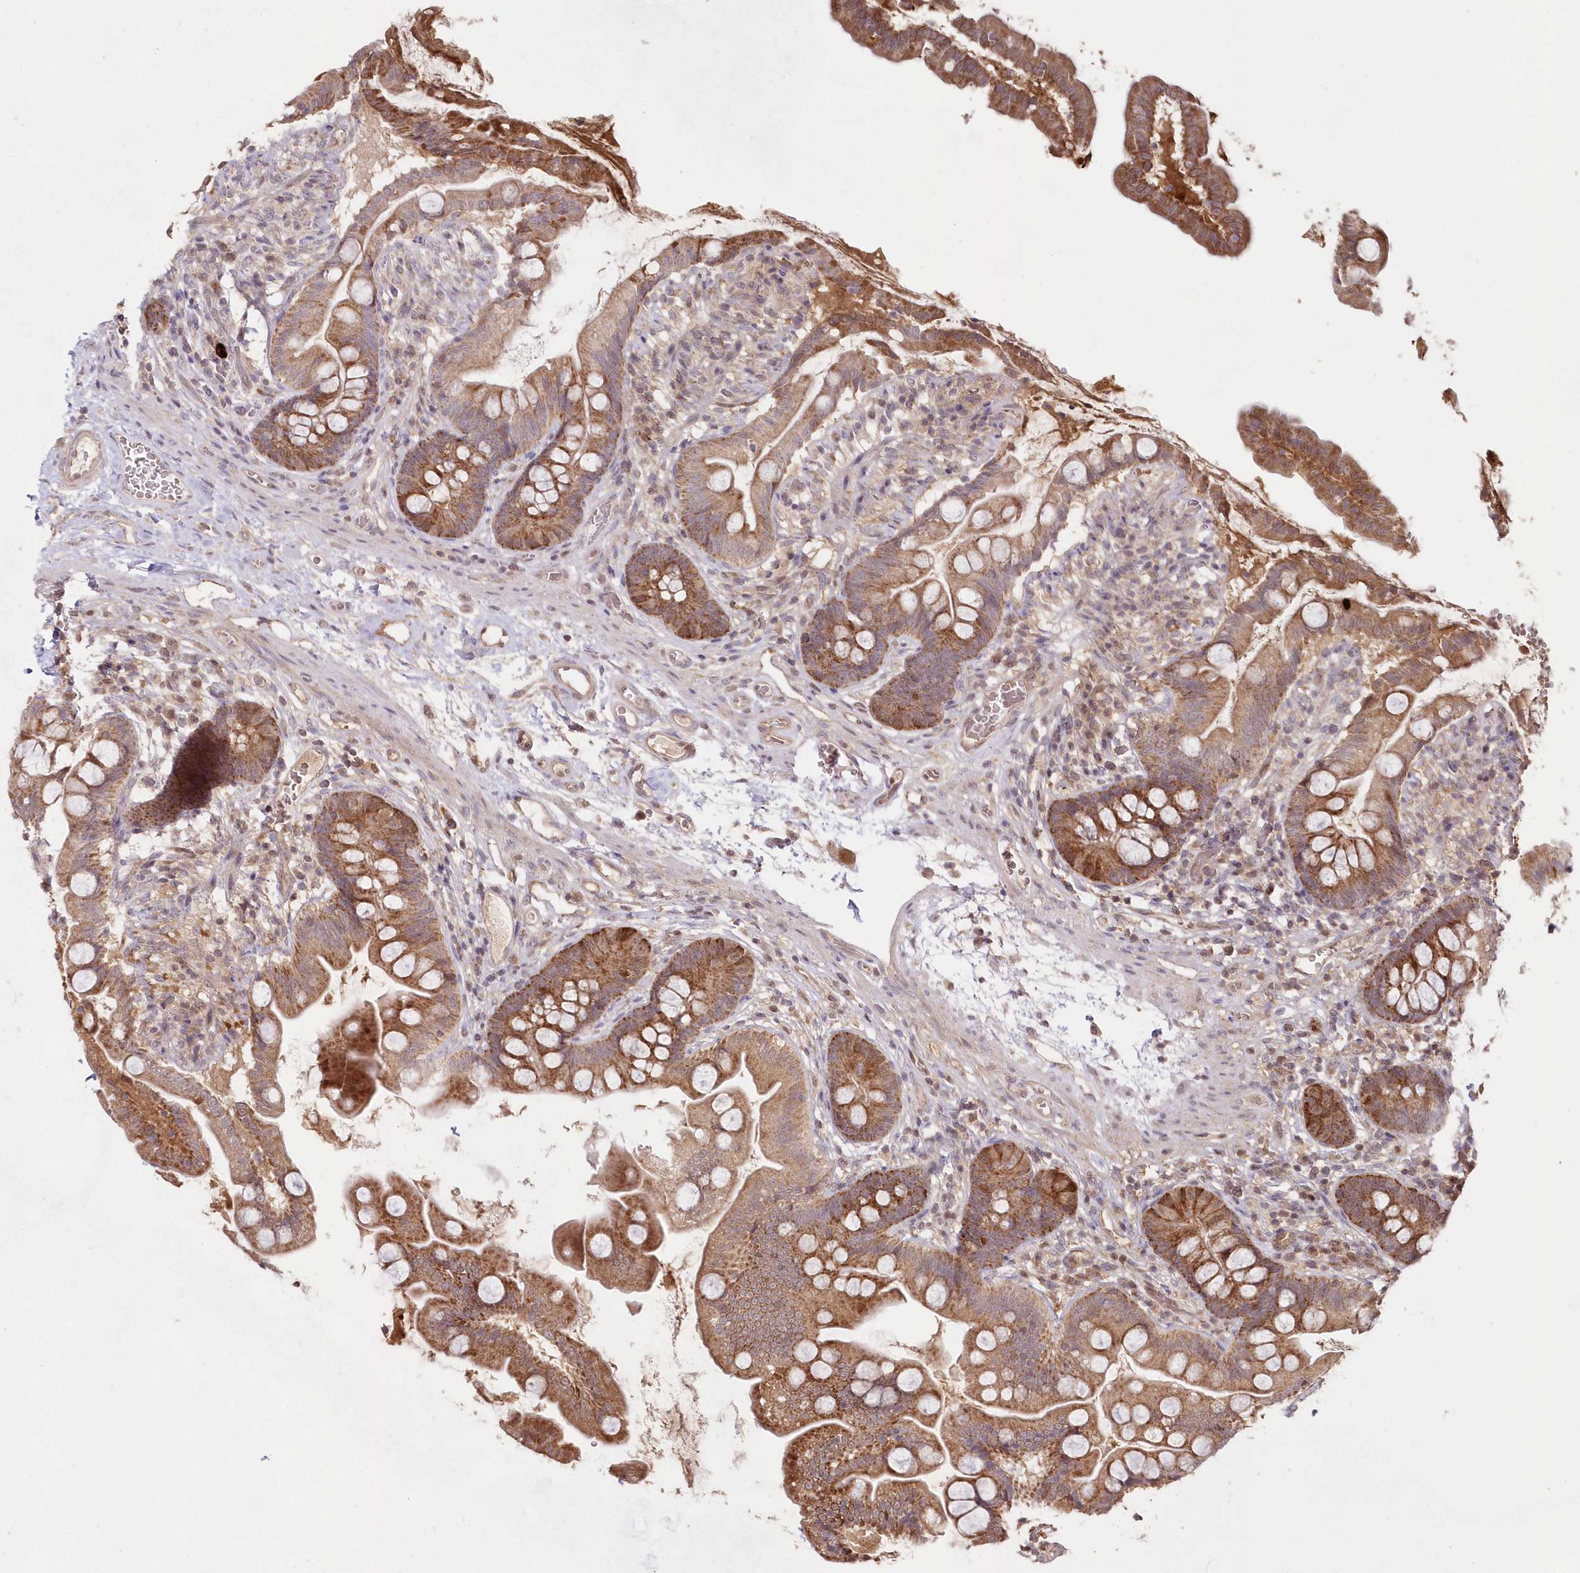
{"staining": {"intensity": "moderate", "quantity": ">75%", "location": "cytoplasmic/membranous"}, "tissue": "small intestine", "cell_type": "Glandular cells", "image_type": "normal", "snomed": [{"axis": "morphology", "description": "Normal tissue, NOS"}, {"axis": "topography", "description": "Small intestine"}], "caption": "DAB immunohistochemical staining of normal human small intestine demonstrates moderate cytoplasmic/membranous protein staining in about >75% of glandular cells. Immunohistochemistry stains the protein in brown and the nuclei are stained blue.", "gene": "IMPA1", "patient": {"sex": "female", "age": 56}}